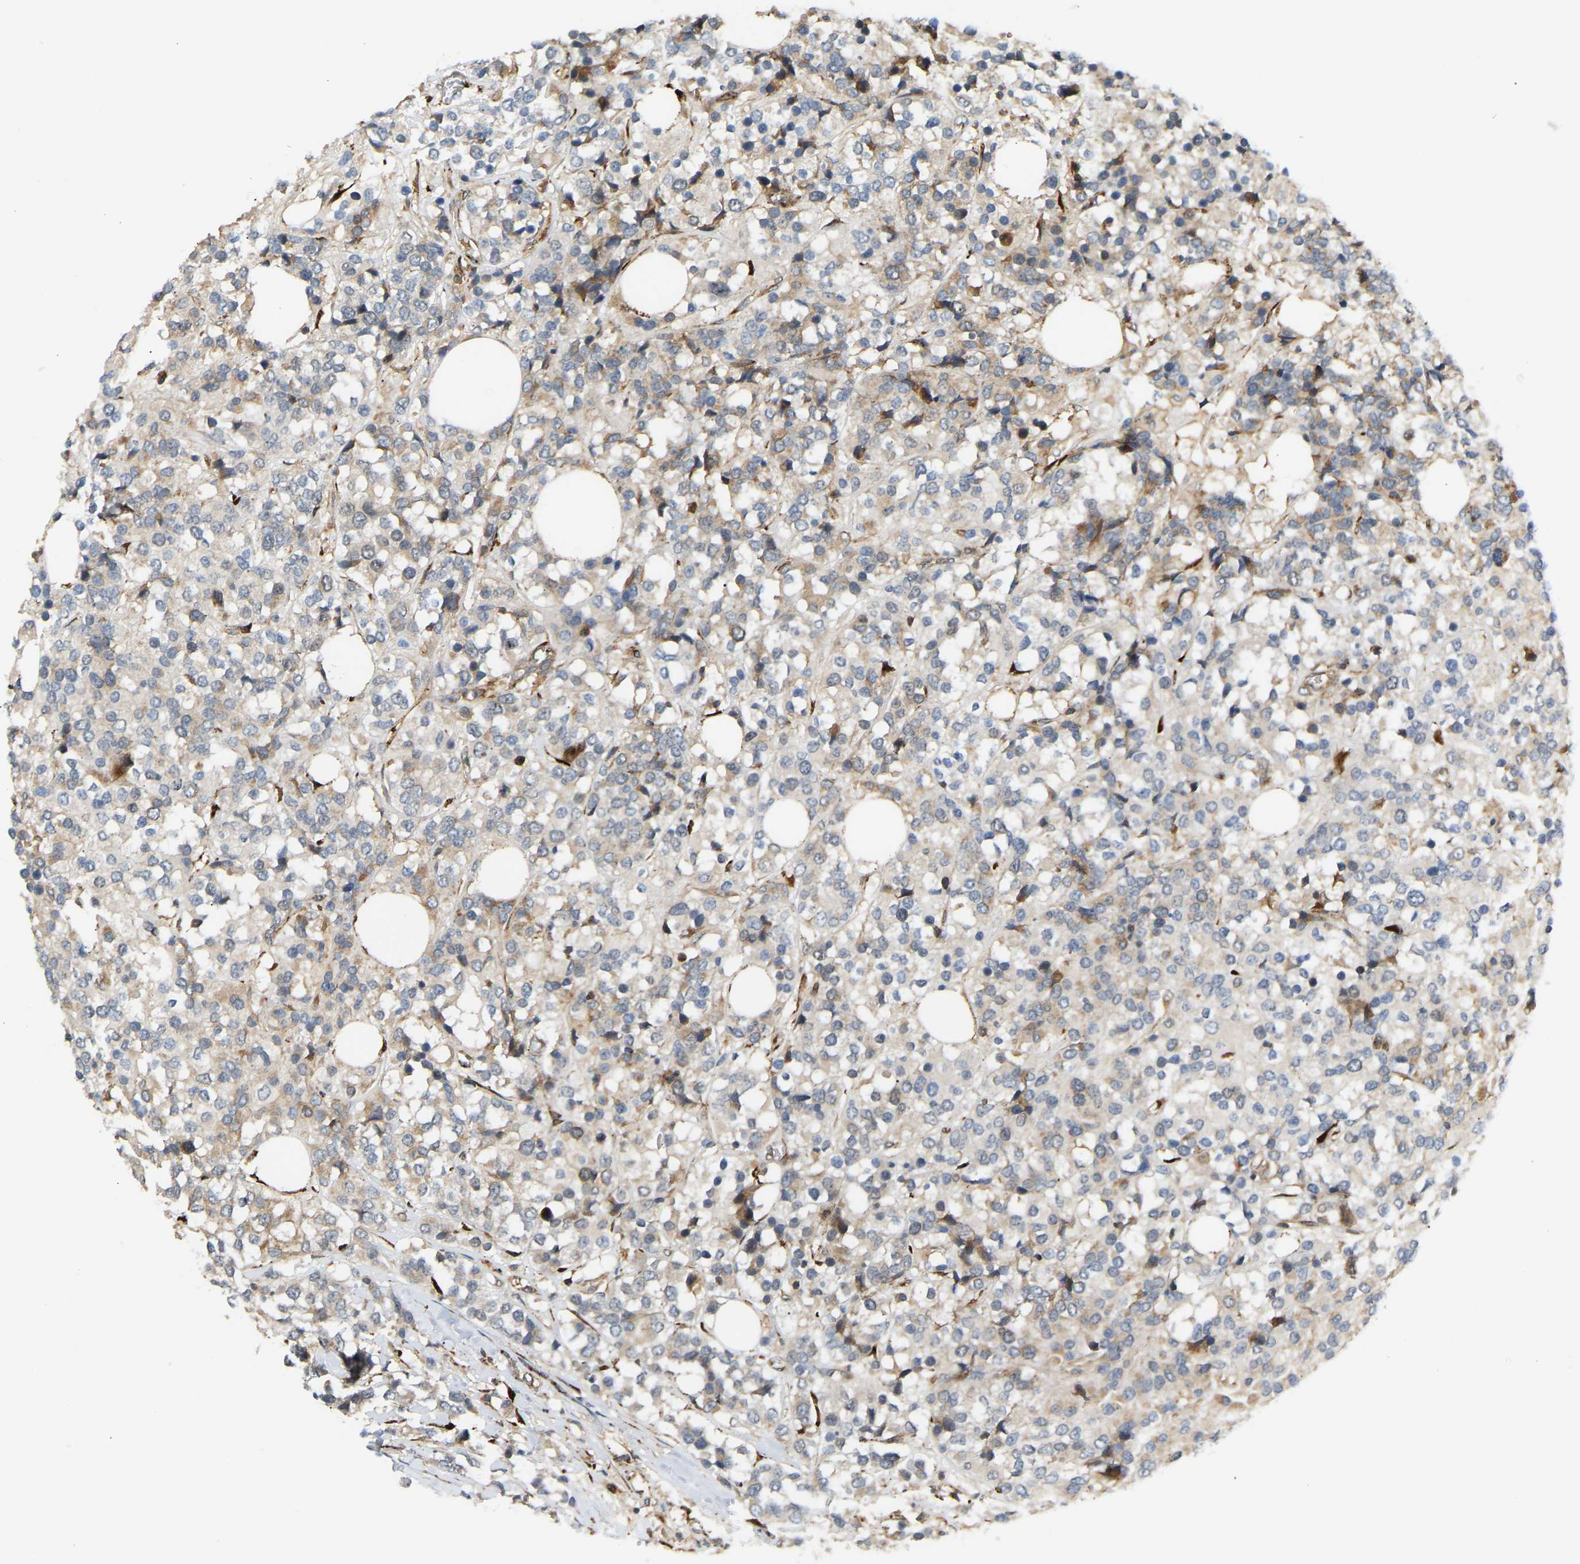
{"staining": {"intensity": "weak", "quantity": "25%-75%", "location": "cytoplasmic/membranous"}, "tissue": "breast cancer", "cell_type": "Tumor cells", "image_type": "cancer", "snomed": [{"axis": "morphology", "description": "Lobular carcinoma"}, {"axis": "topography", "description": "Breast"}], "caption": "Immunohistochemistry (IHC) of breast cancer (lobular carcinoma) reveals low levels of weak cytoplasmic/membranous positivity in about 25%-75% of tumor cells.", "gene": "PLCG2", "patient": {"sex": "female", "age": 59}}